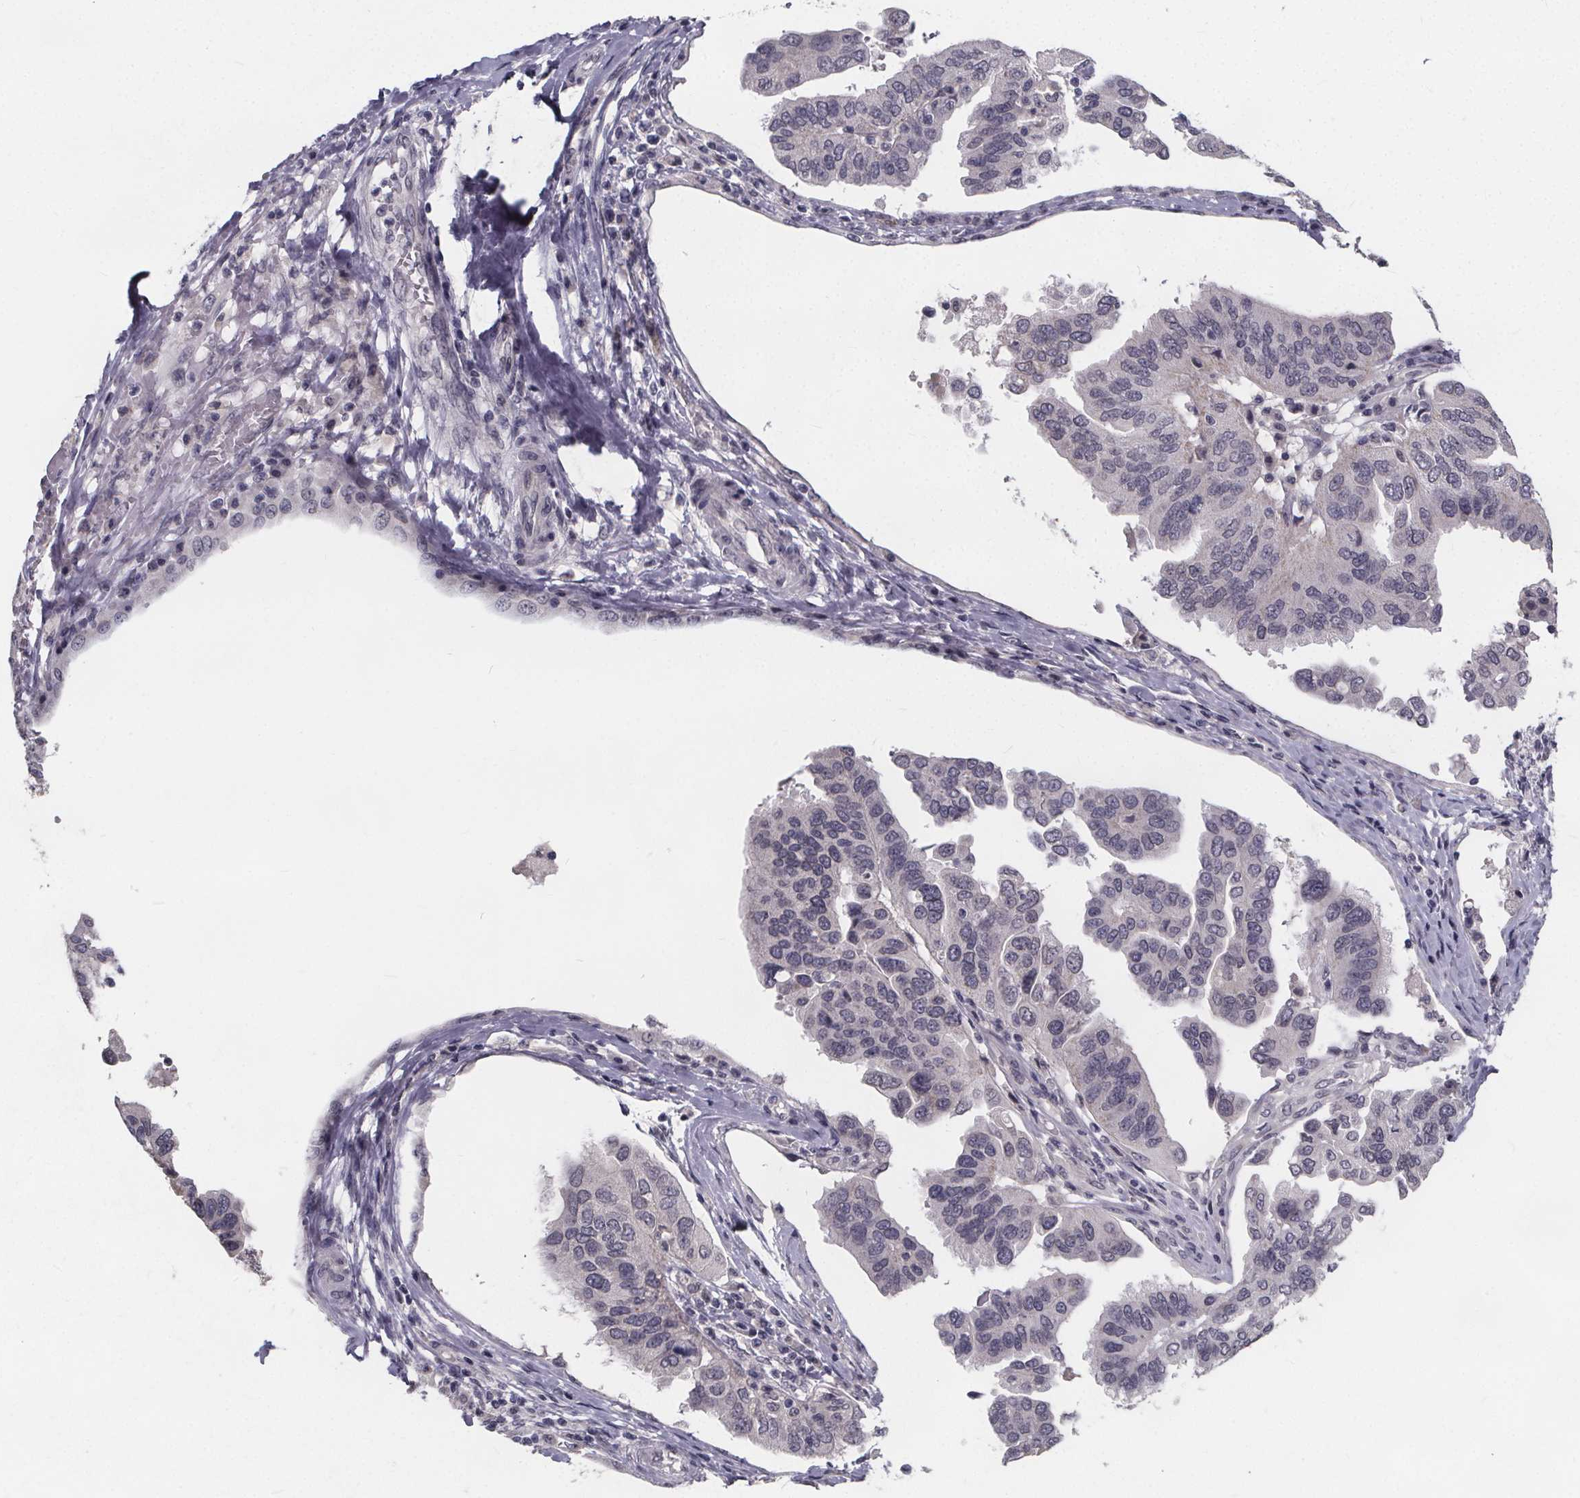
{"staining": {"intensity": "negative", "quantity": "none", "location": "none"}, "tissue": "ovarian cancer", "cell_type": "Tumor cells", "image_type": "cancer", "snomed": [{"axis": "morphology", "description": "Cystadenocarcinoma, serous, NOS"}, {"axis": "topography", "description": "Ovary"}], "caption": "This is an immunohistochemistry photomicrograph of ovarian cancer (serous cystadenocarcinoma). There is no expression in tumor cells.", "gene": "FAM181B", "patient": {"sex": "female", "age": 79}}